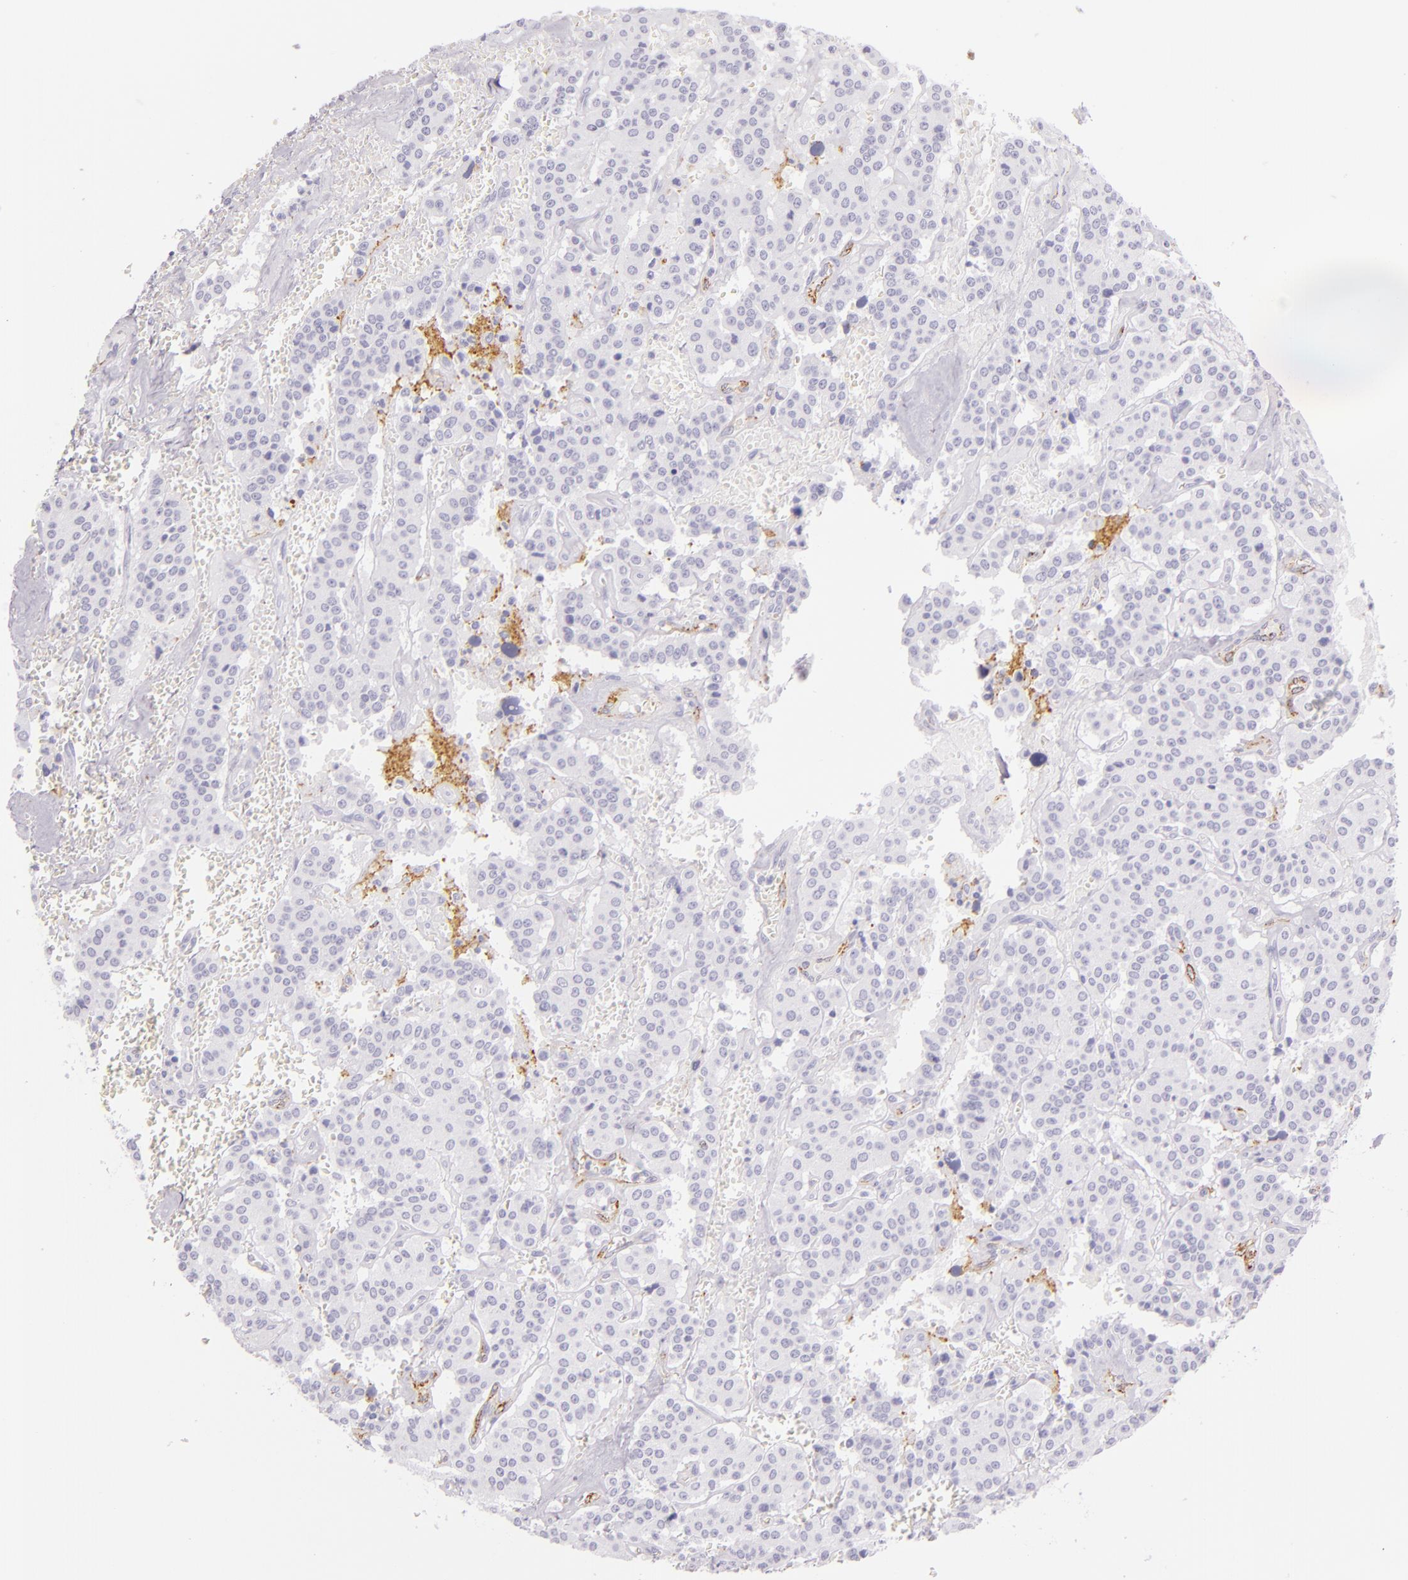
{"staining": {"intensity": "negative", "quantity": "none", "location": "none"}, "tissue": "carcinoid", "cell_type": "Tumor cells", "image_type": "cancer", "snomed": [{"axis": "morphology", "description": "Carcinoid, malignant, NOS"}, {"axis": "topography", "description": "Bronchus"}], "caption": "Tumor cells are negative for brown protein staining in carcinoid. (DAB (3,3'-diaminobenzidine) immunohistochemistry (IHC) visualized using brightfield microscopy, high magnification).", "gene": "SELP", "patient": {"sex": "male", "age": 55}}